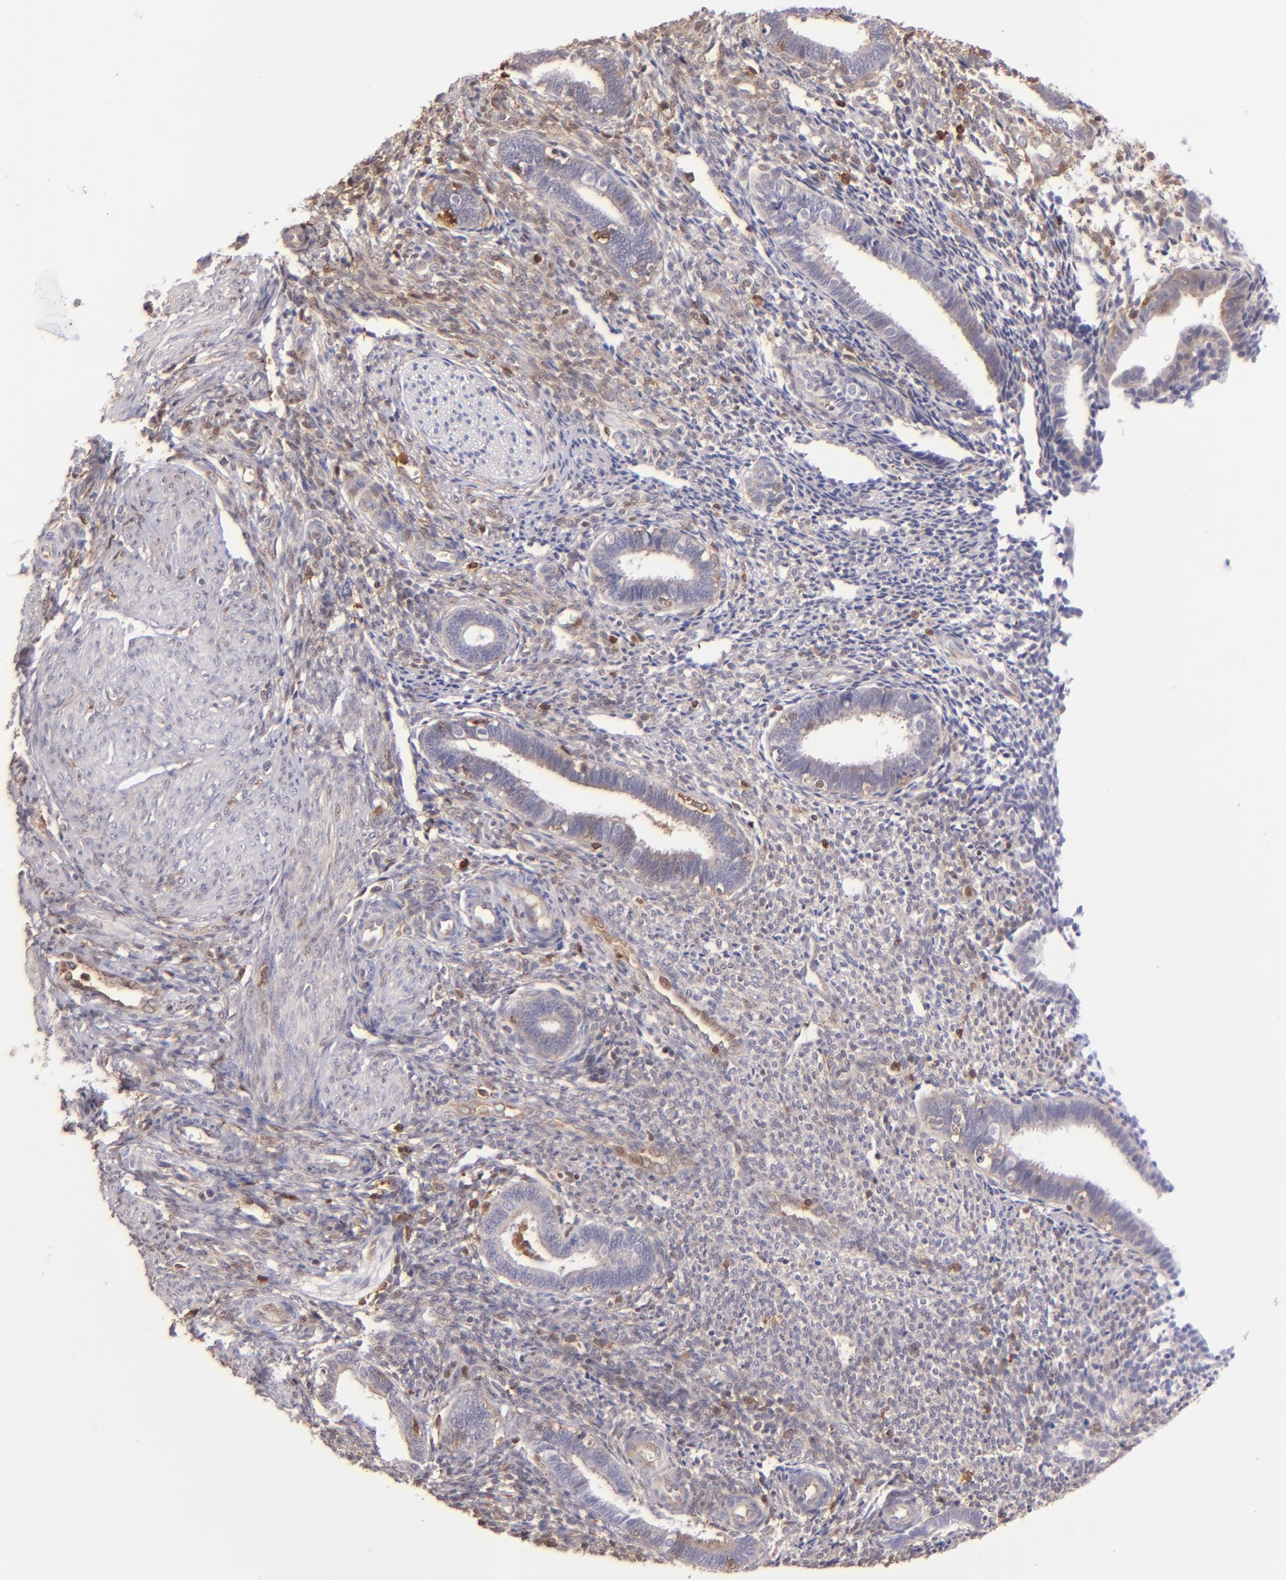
{"staining": {"intensity": "weak", "quantity": "25%-75%", "location": "cytoplasmic/membranous"}, "tissue": "endometrium", "cell_type": "Cells in endometrial stroma", "image_type": "normal", "snomed": [{"axis": "morphology", "description": "Normal tissue, NOS"}, {"axis": "topography", "description": "Endometrium"}], "caption": "This is an image of IHC staining of unremarkable endometrium, which shows weak expression in the cytoplasmic/membranous of cells in endometrial stroma.", "gene": "BTK", "patient": {"sex": "female", "age": 27}}